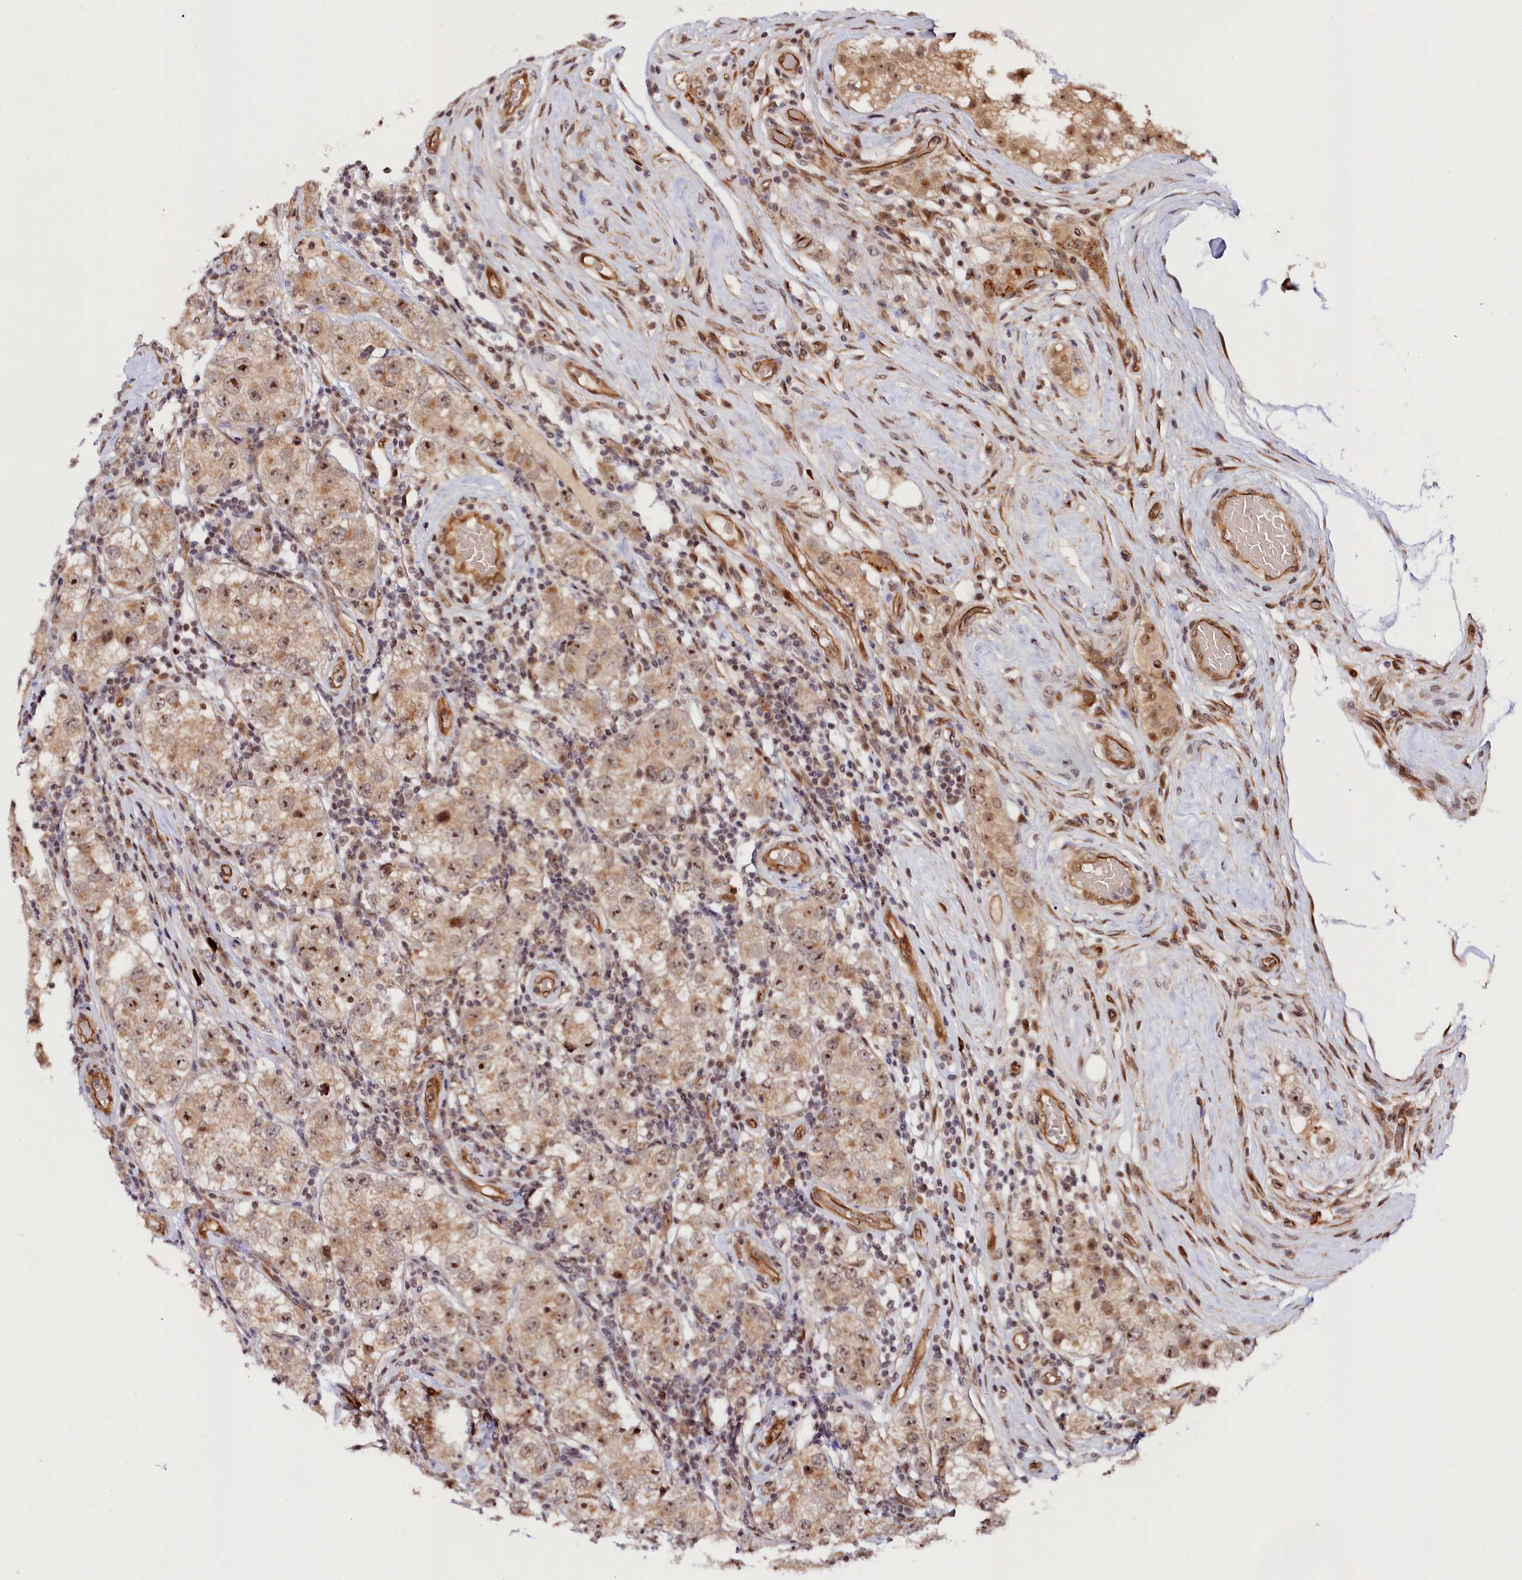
{"staining": {"intensity": "moderate", "quantity": "25%-75%", "location": "cytoplasmic/membranous,nuclear"}, "tissue": "testis cancer", "cell_type": "Tumor cells", "image_type": "cancer", "snomed": [{"axis": "morphology", "description": "Seminoma, NOS"}, {"axis": "topography", "description": "Testis"}], "caption": "Moderate cytoplasmic/membranous and nuclear protein positivity is seen in about 25%-75% of tumor cells in seminoma (testis).", "gene": "ANKRD24", "patient": {"sex": "male", "age": 34}}